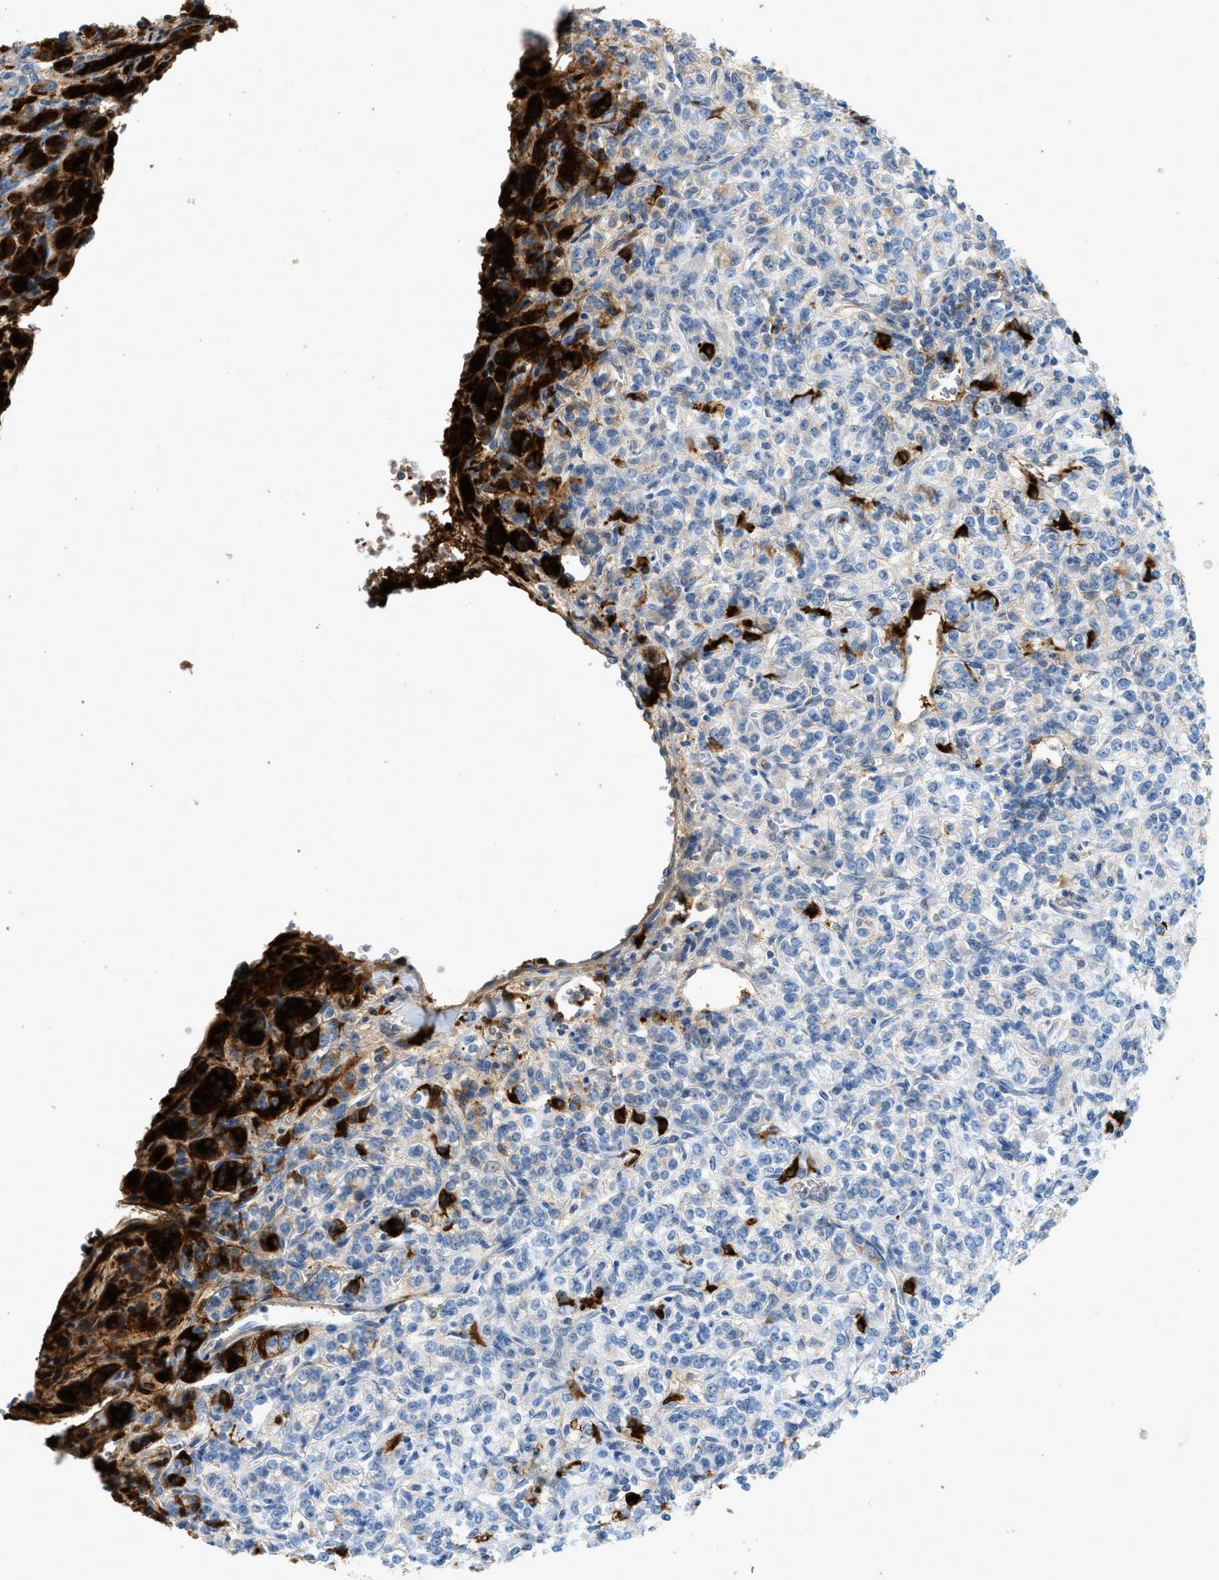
{"staining": {"intensity": "strong", "quantity": "<25%", "location": "cytoplasmic/membranous"}, "tissue": "renal cancer", "cell_type": "Tumor cells", "image_type": "cancer", "snomed": [{"axis": "morphology", "description": "Adenocarcinoma, NOS"}, {"axis": "topography", "description": "Kidney"}], "caption": "IHC (DAB) staining of renal adenocarcinoma reveals strong cytoplasmic/membranous protein expression in about <25% of tumor cells. (brown staining indicates protein expression, while blue staining denotes nuclei).", "gene": "F2", "patient": {"sex": "male", "age": 77}}